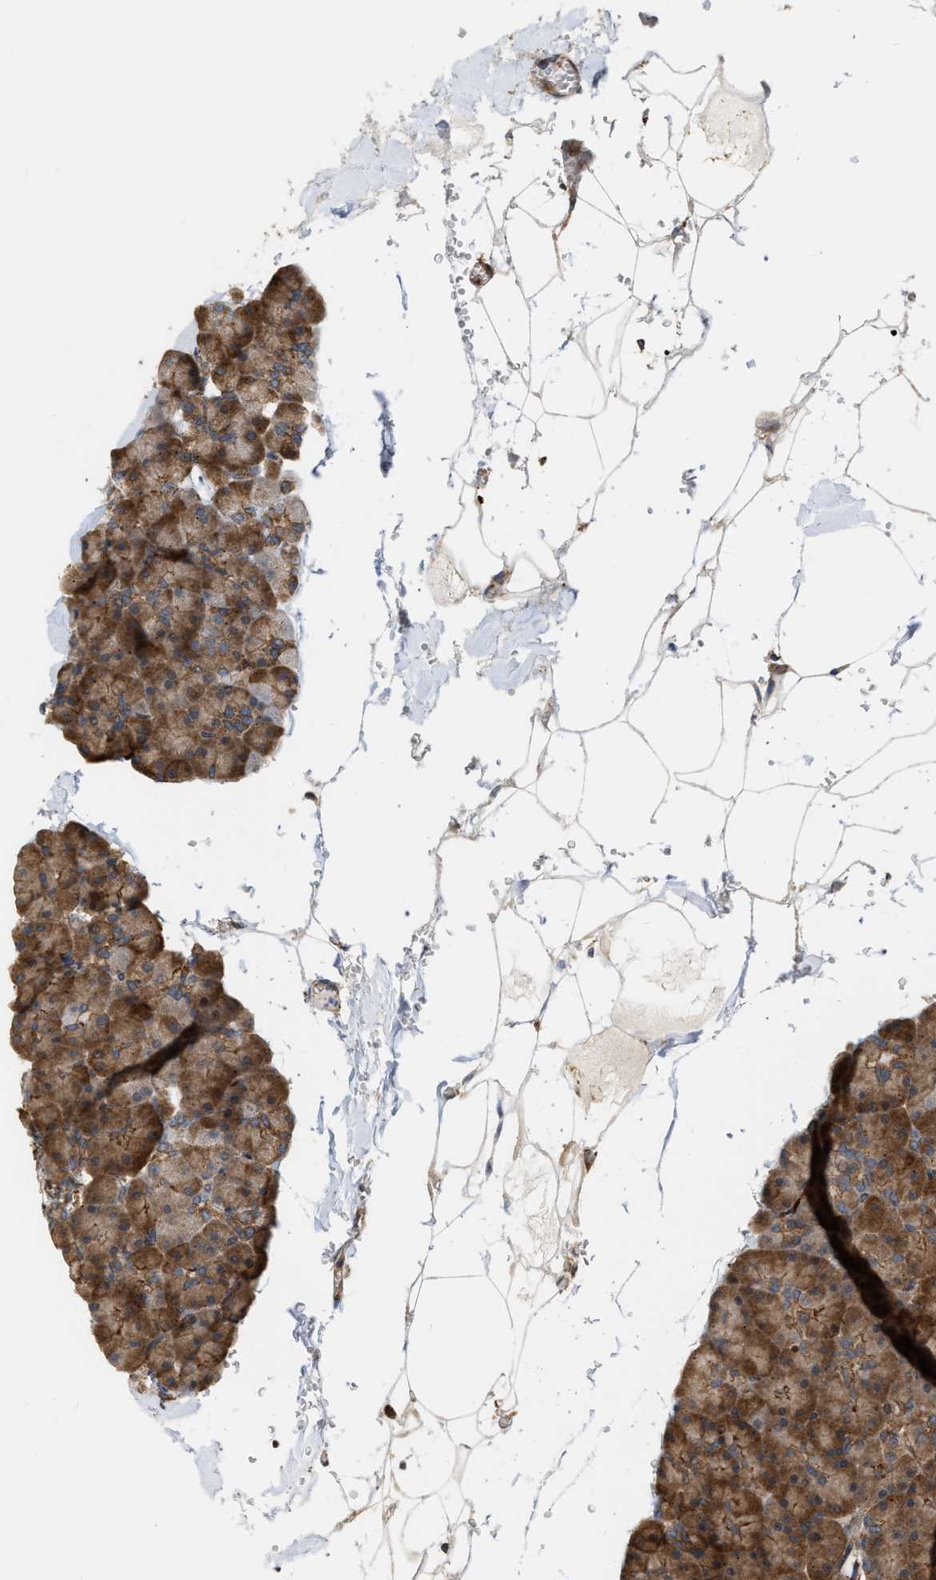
{"staining": {"intensity": "strong", "quantity": ">75%", "location": "cytoplasmic/membranous"}, "tissue": "pancreas", "cell_type": "Exocrine glandular cells", "image_type": "normal", "snomed": [{"axis": "morphology", "description": "Normal tissue, NOS"}, {"axis": "topography", "description": "Pancreas"}], "caption": "IHC photomicrograph of benign pancreas: human pancreas stained using immunohistochemistry (IHC) exhibits high levels of strong protein expression localized specifically in the cytoplasmic/membranous of exocrine glandular cells, appearing as a cytoplasmic/membranous brown color.", "gene": "IQCE", "patient": {"sex": "male", "age": 35}}